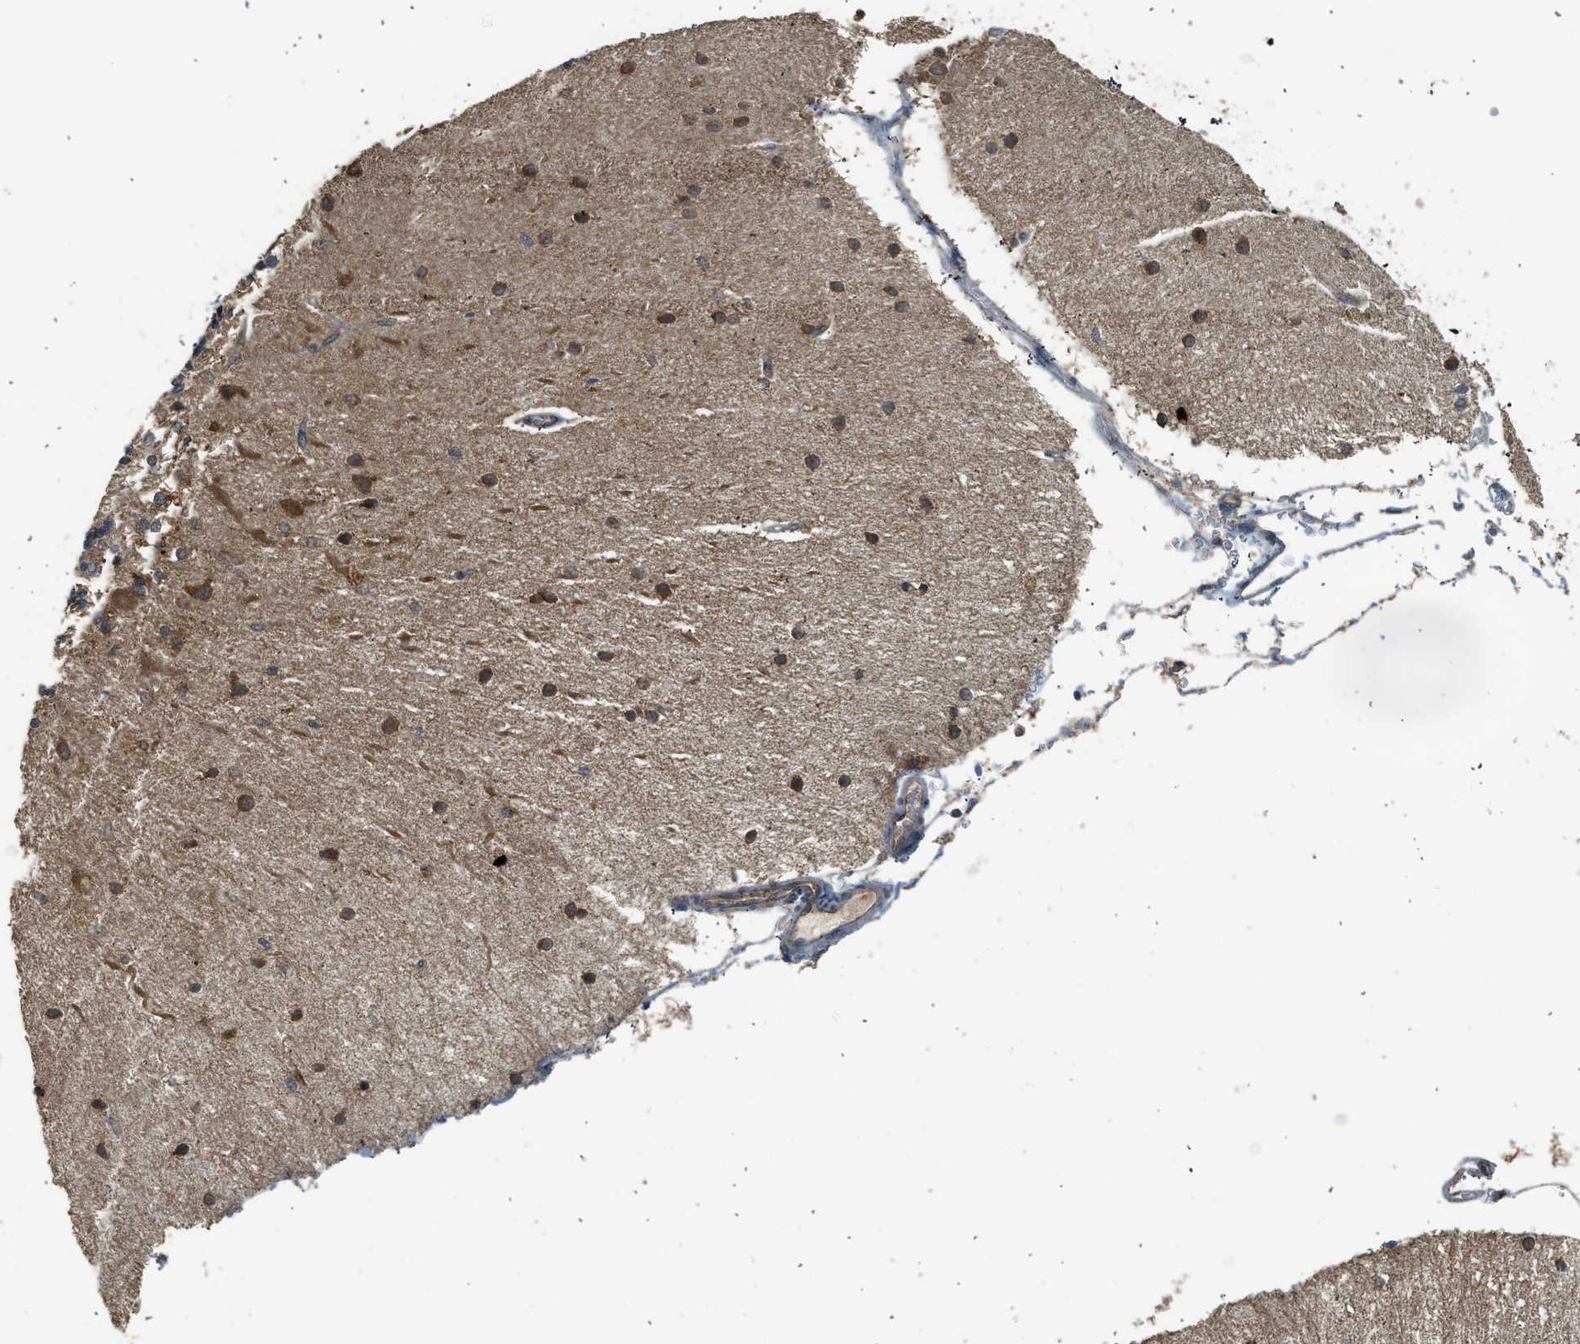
{"staining": {"intensity": "moderate", "quantity": "25%-75%", "location": "cytoplasmic/membranous"}, "tissue": "cerebellum", "cell_type": "Cells in granular layer", "image_type": "normal", "snomed": [{"axis": "morphology", "description": "Normal tissue, NOS"}, {"axis": "topography", "description": "Cerebellum"}], "caption": "The histopathology image reveals immunohistochemical staining of benign cerebellum. There is moderate cytoplasmic/membranous positivity is identified in about 25%-75% of cells in granular layer. The staining was performed using DAB, with brown indicating positive protein expression. Nuclei are stained blue with hematoxylin.", "gene": "HIP1R", "patient": {"sex": "female", "age": 54}}